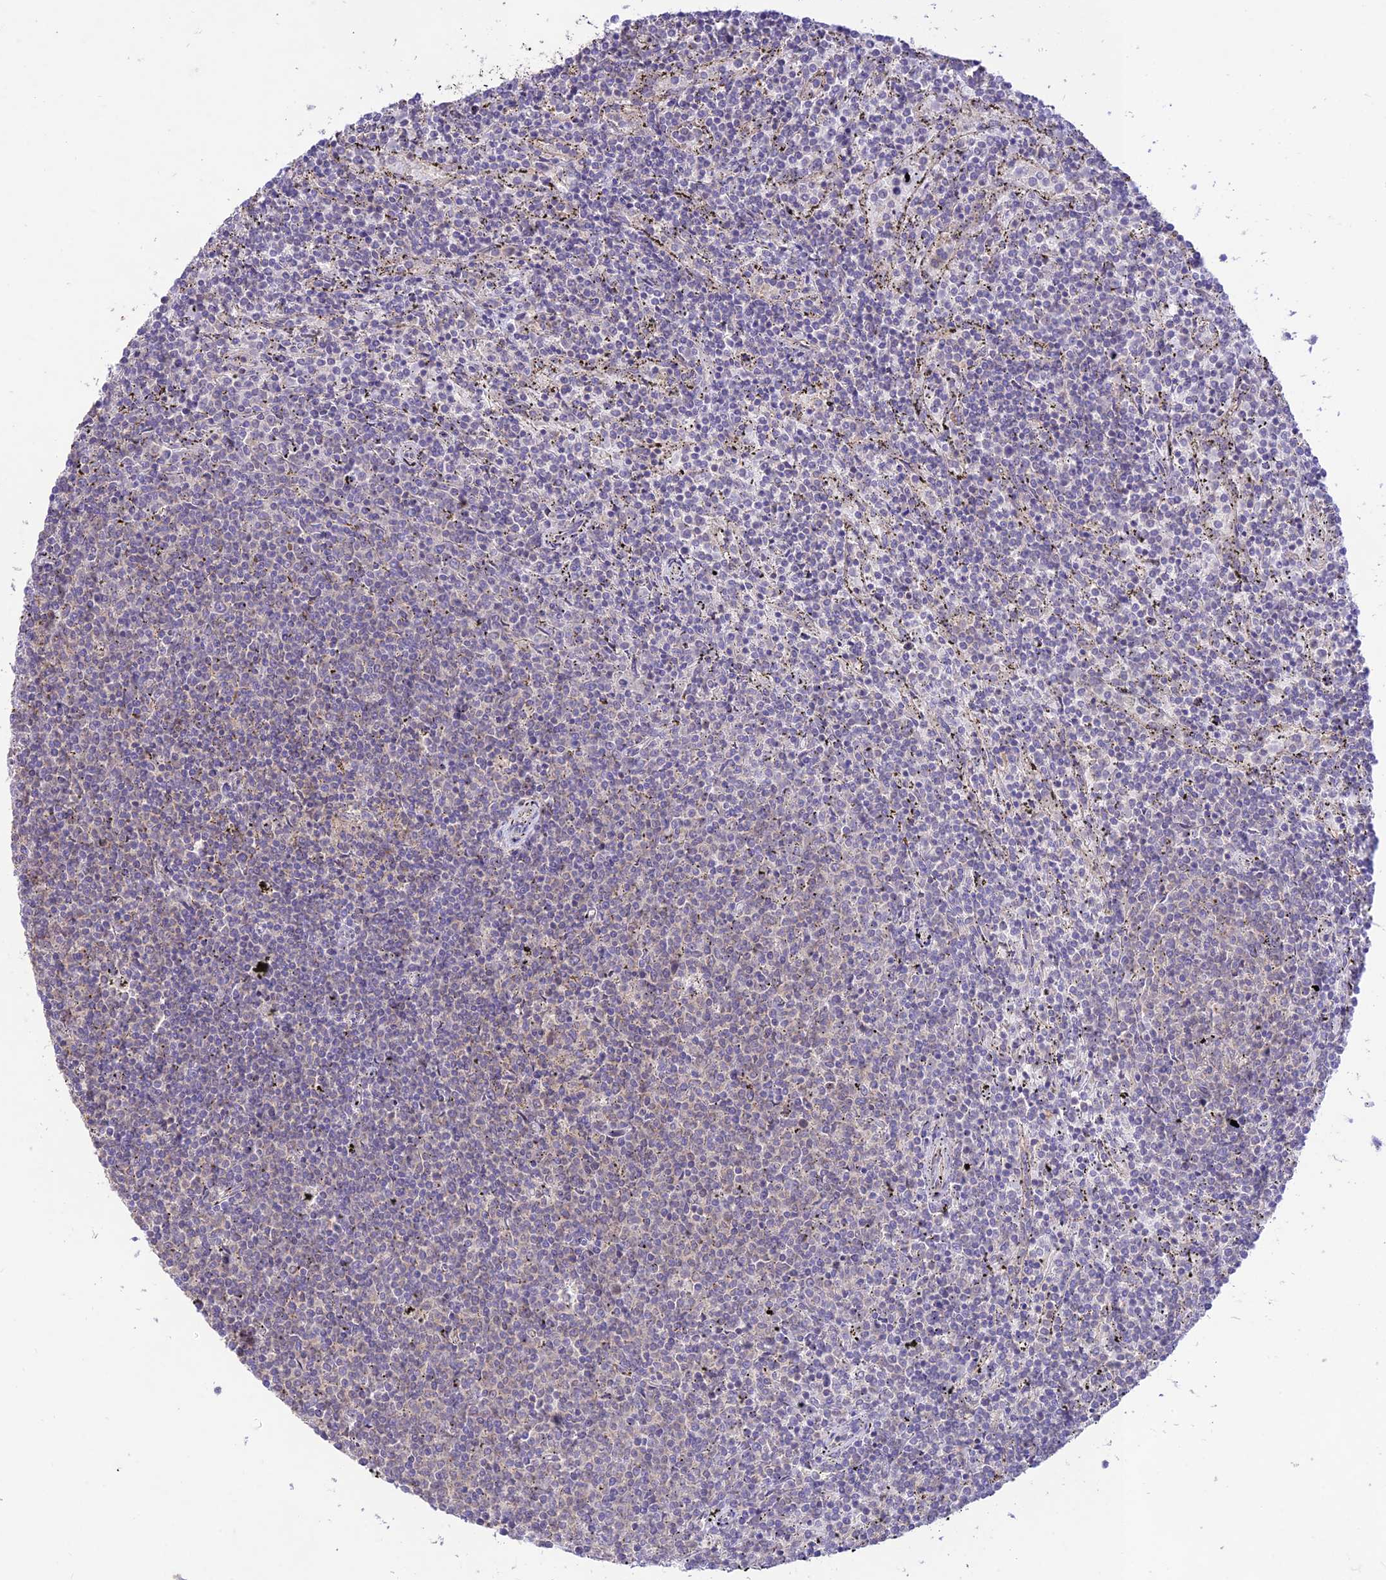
{"staining": {"intensity": "negative", "quantity": "none", "location": "none"}, "tissue": "lymphoma", "cell_type": "Tumor cells", "image_type": "cancer", "snomed": [{"axis": "morphology", "description": "Malignant lymphoma, non-Hodgkin's type, Low grade"}, {"axis": "topography", "description": "Spleen"}], "caption": "An IHC micrograph of low-grade malignant lymphoma, non-Hodgkin's type is shown. There is no staining in tumor cells of low-grade malignant lymphoma, non-Hodgkin's type. Nuclei are stained in blue.", "gene": "TMEM259", "patient": {"sex": "female", "age": 50}}